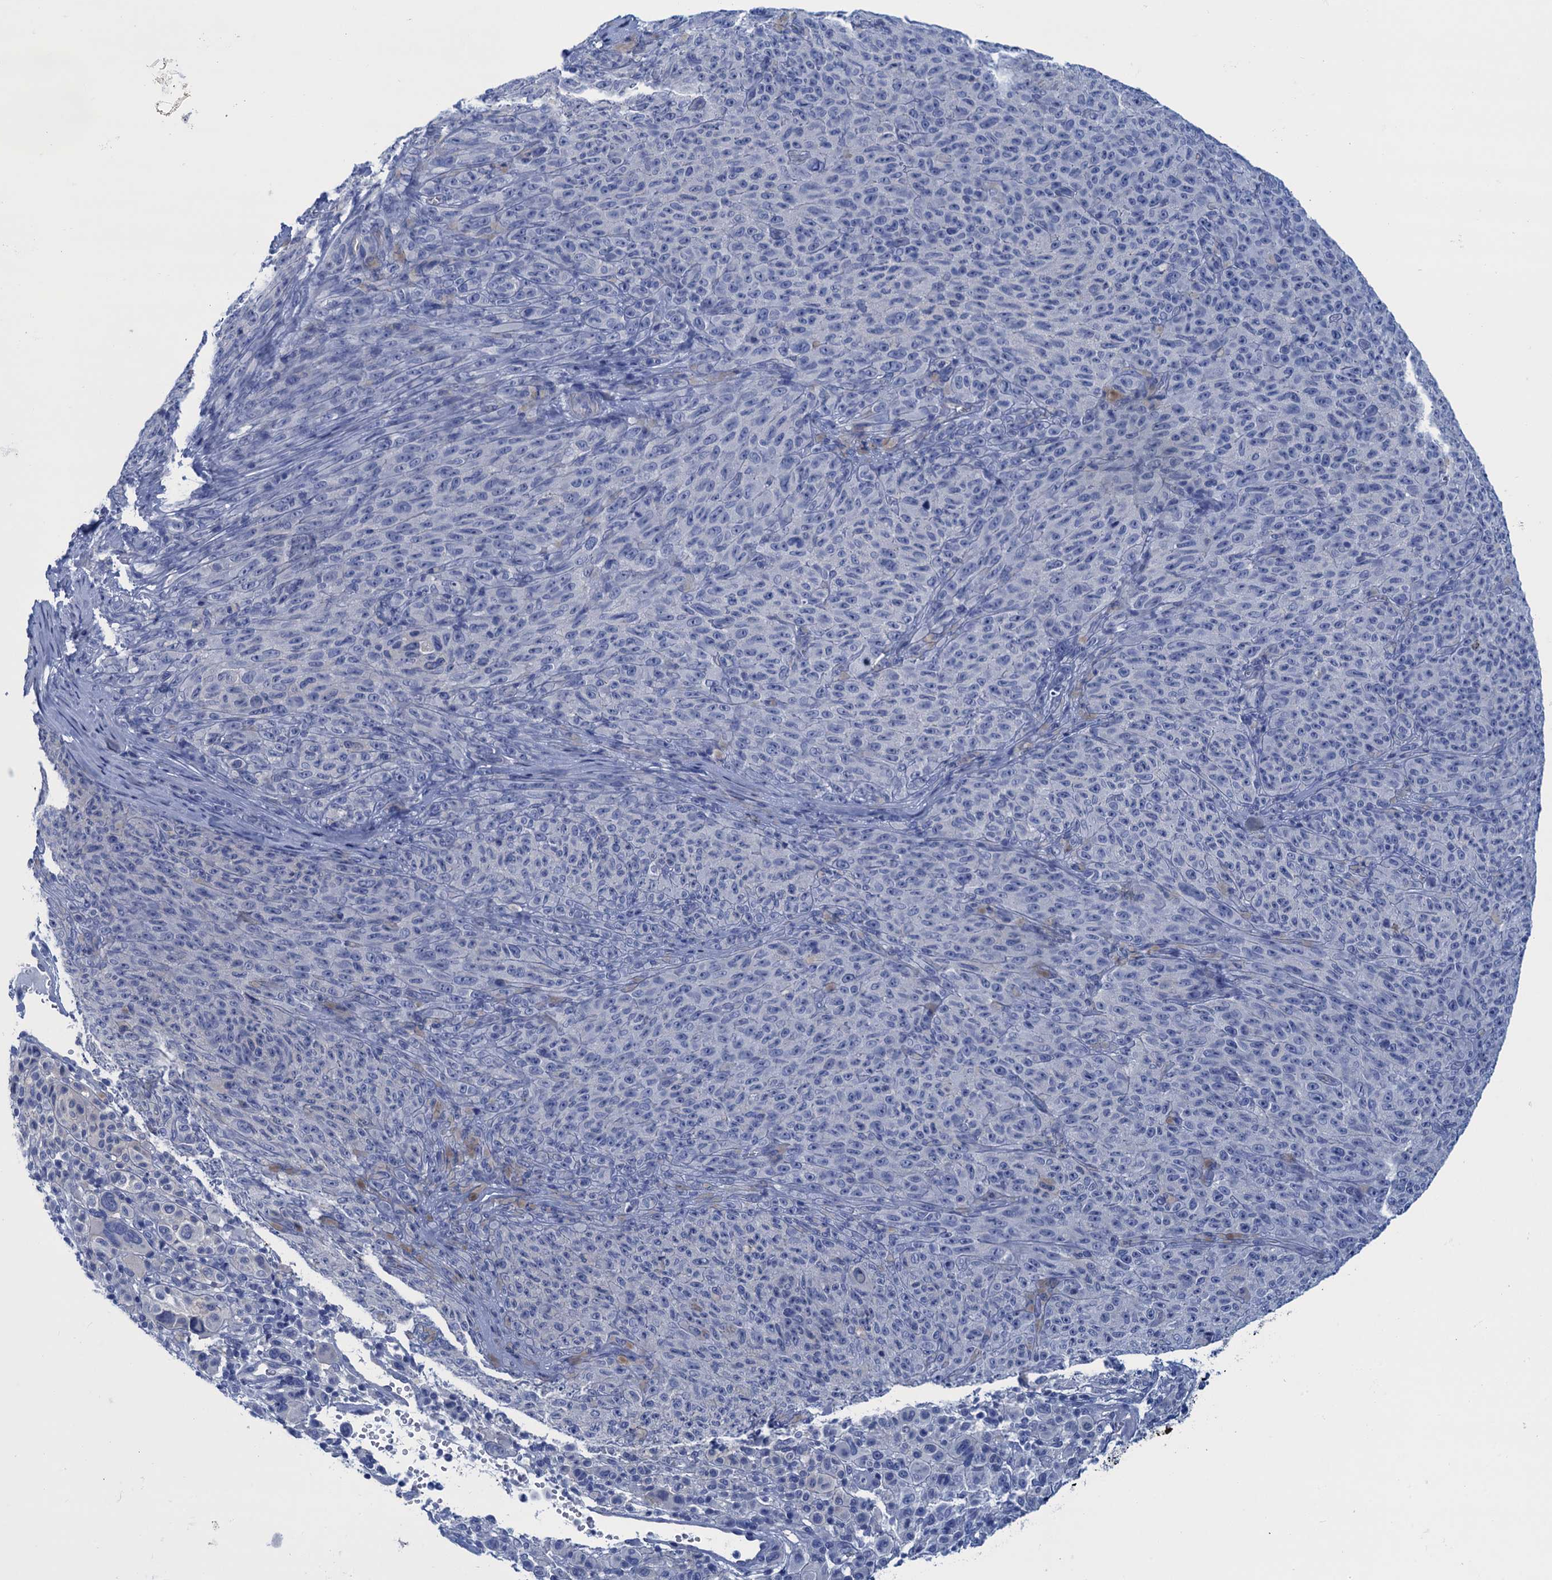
{"staining": {"intensity": "negative", "quantity": "none", "location": "none"}, "tissue": "melanoma", "cell_type": "Tumor cells", "image_type": "cancer", "snomed": [{"axis": "morphology", "description": "Malignant melanoma, NOS"}, {"axis": "topography", "description": "Skin"}], "caption": "A micrograph of malignant melanoma stained for a protein displays no brown staining in tumor cells.", "gene": "CALML5", "patient": {"sex": "female", "age": 82}}